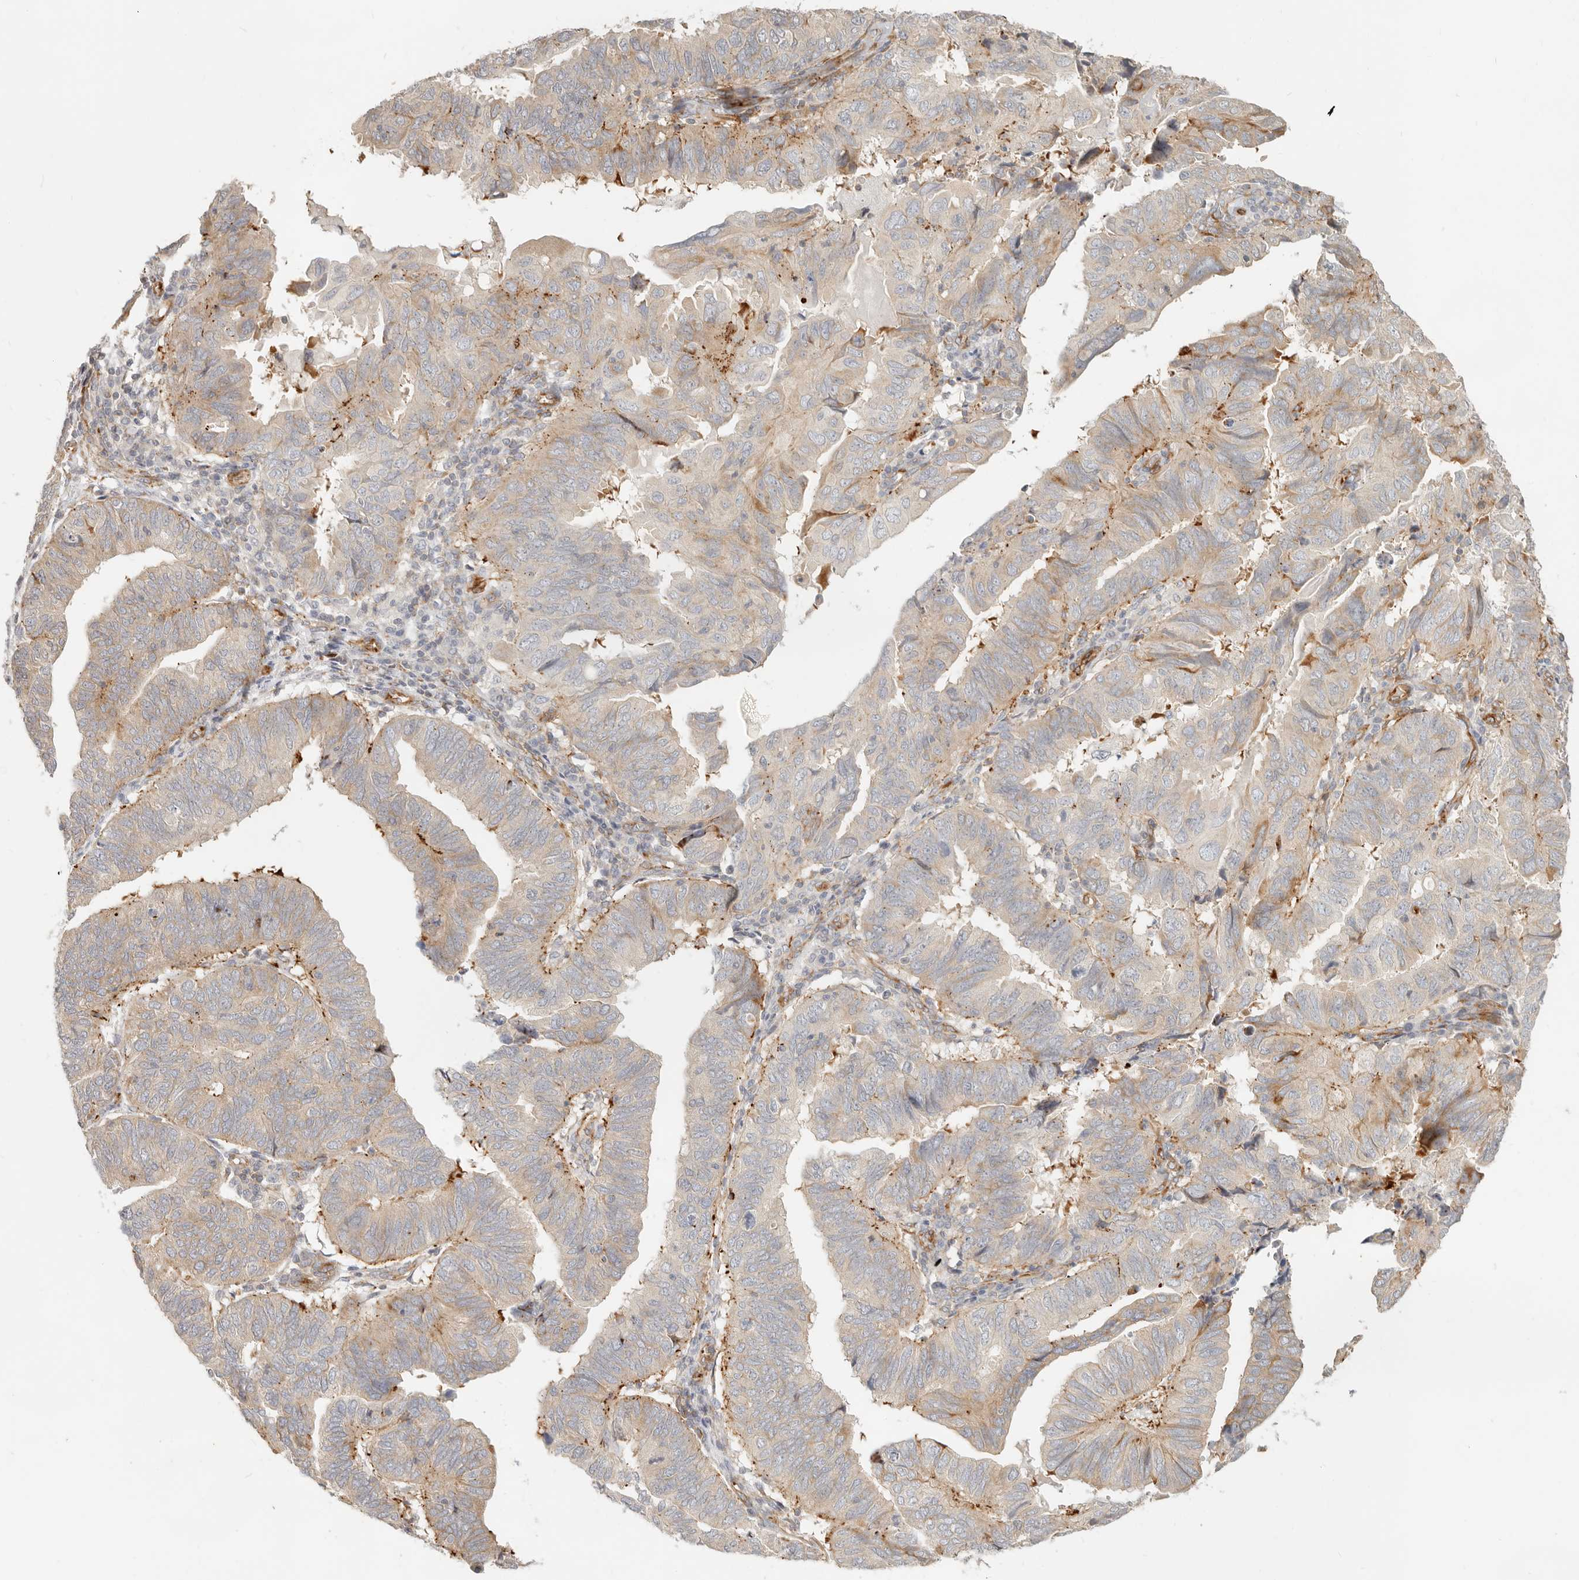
{"staining": {"intensity": "weak", "quantity": "25%-75%", "location": "cytoplasmic/membranous"}, "tissue": "endometrial cancer", "cell_type": "Tumor cells", "image_type": "cancer", "snomed": [{"axis": "morphology", "description": "Adenocarcinoma, NOS"}, {"axis": "topography", "description": "Uterus"}], "caption": "Immunohistochemical staining of endometrial adenocarcinoma exhibits weak cytoplasmic/membranous protein staining in approximately 25%-75% of tumor cells.", "gene": "SASS6", "patient": {"sex": "female", "age": 77}}